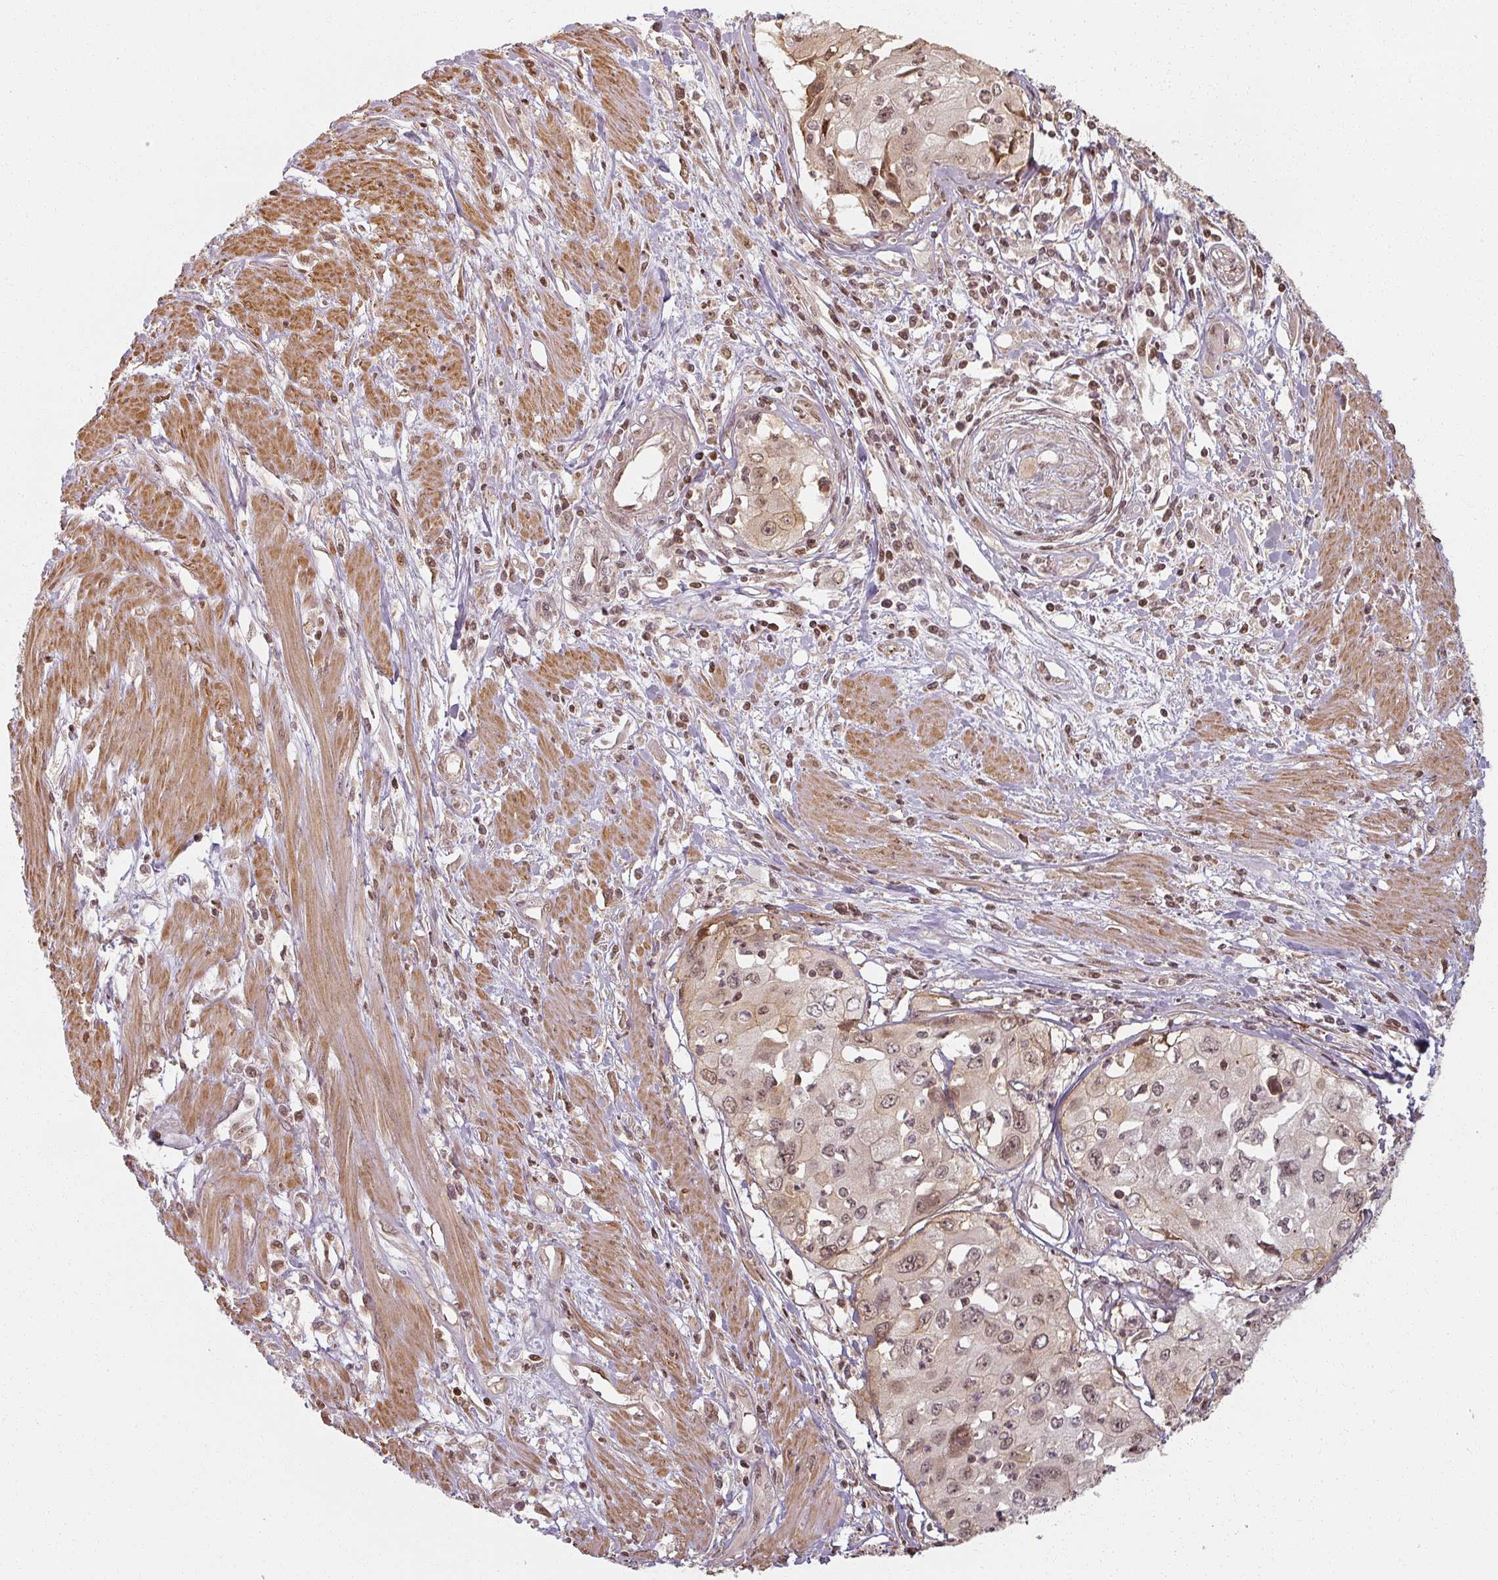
{"staining": {"intensity": "moderate", "quantity": ">75%", "location": "nuclear"}, "tissue": "cervical cancer", "cell_type": "Tumor cells", "image_type": "cancer", "snomed": [{"axis": "morphology", "description": "Squamous cell carcinoma, NOS"}, {"axis": "topography", "description": "Cervix"}], "caption": "Cervical cancer (squamous cell carcinoma) stained for a protein (brown) reveals moderate nuclear positive staining in about >75% of tumor cells.", "gene": "MED19", "patient": {"sex": "female", "age": 31}}